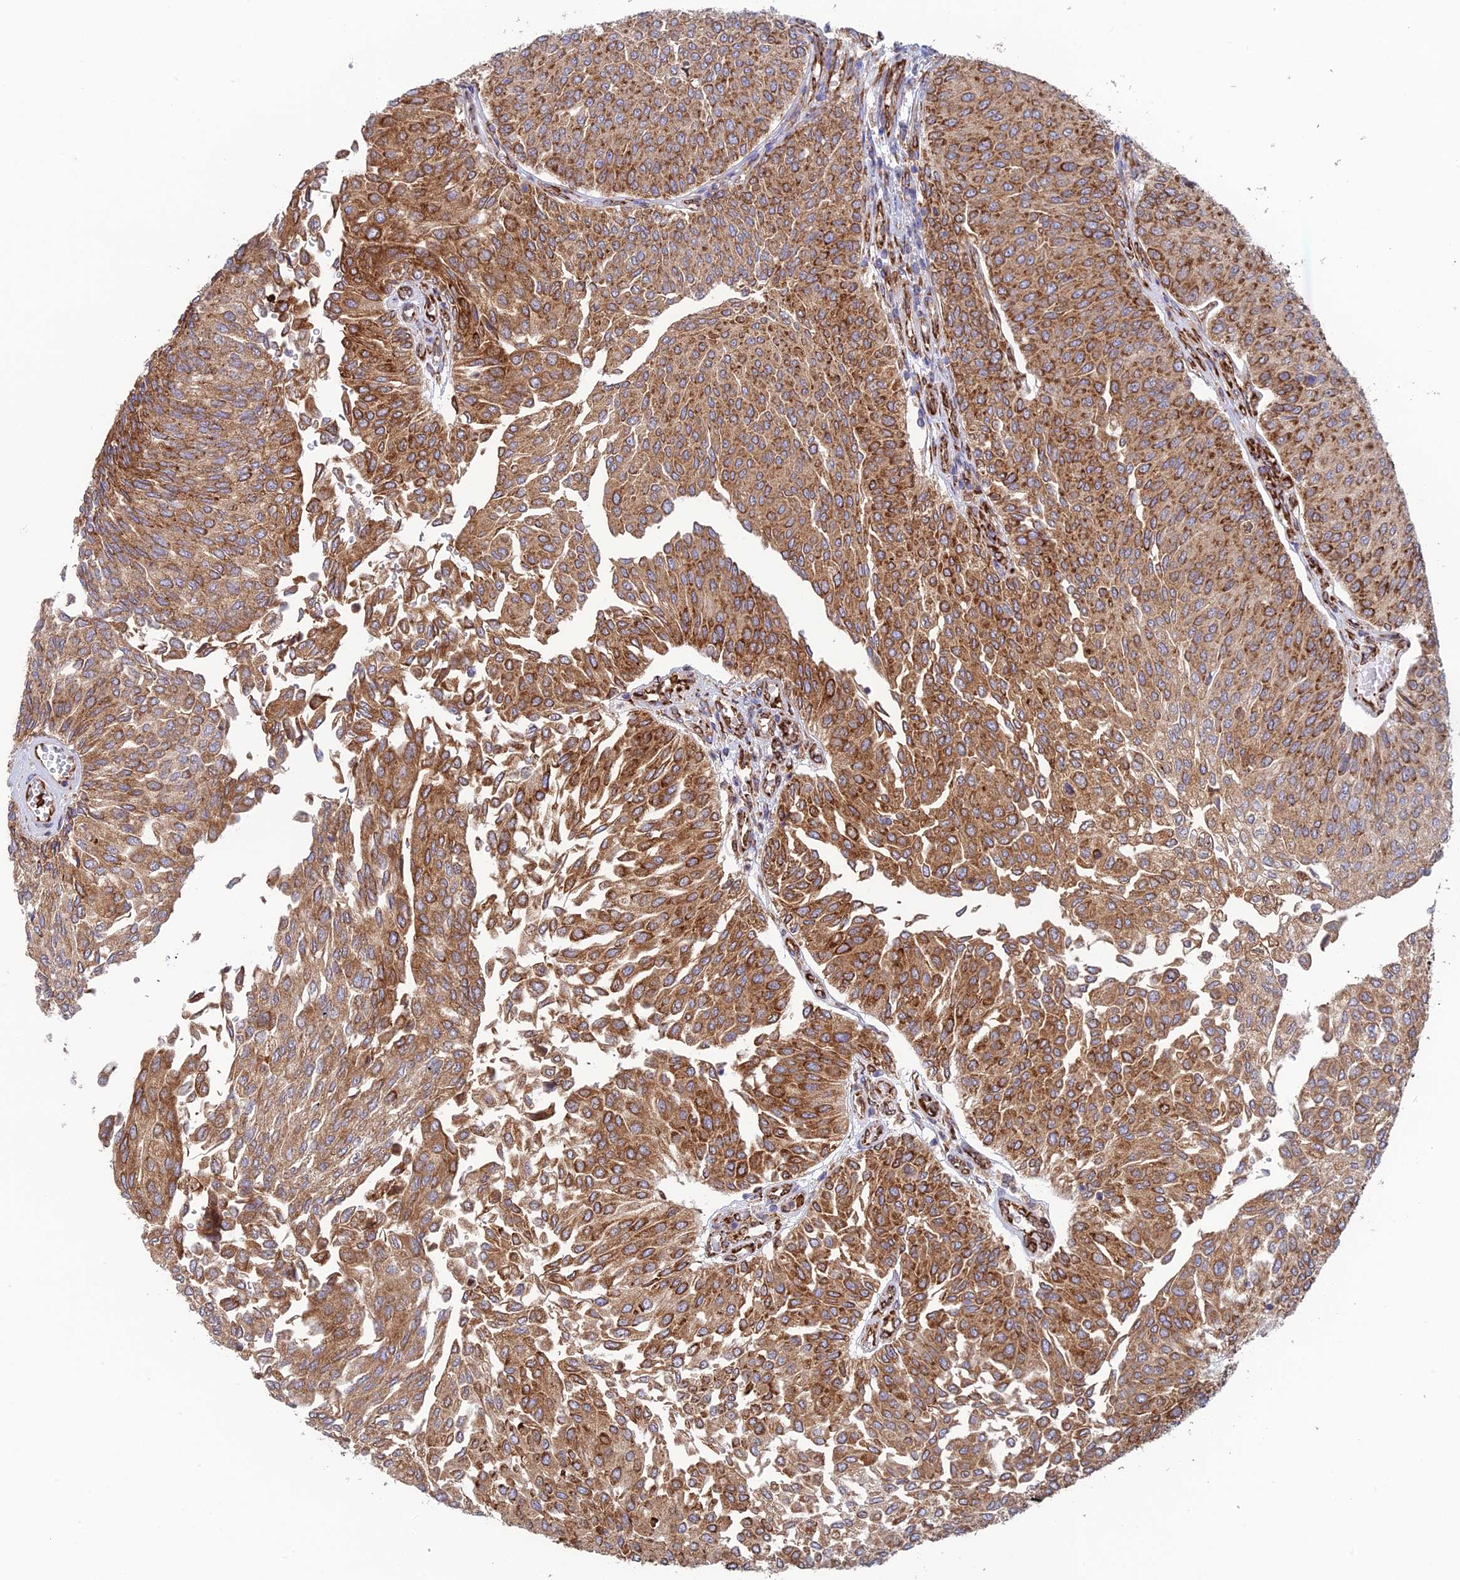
{"staining": {"intensity": "strong", "quantity": ">75%", "location": "cytoplasmic/membranous"}, "tissue": "urothelial cancer", "cell_type": "Tumor cells", "image_type": "cancer", "snomed": [{"axis": "morphology", "description": "Urothelial carcinoma, High grade"}, {"axis": "topography", "description": "Urinary bladder"}], "caption": "Human urothelial cancer stained with a protein marker reveals strong staining in tumor cells.", "gene": "CCDC69", "patient": {"sex": "female", "age": 79}}